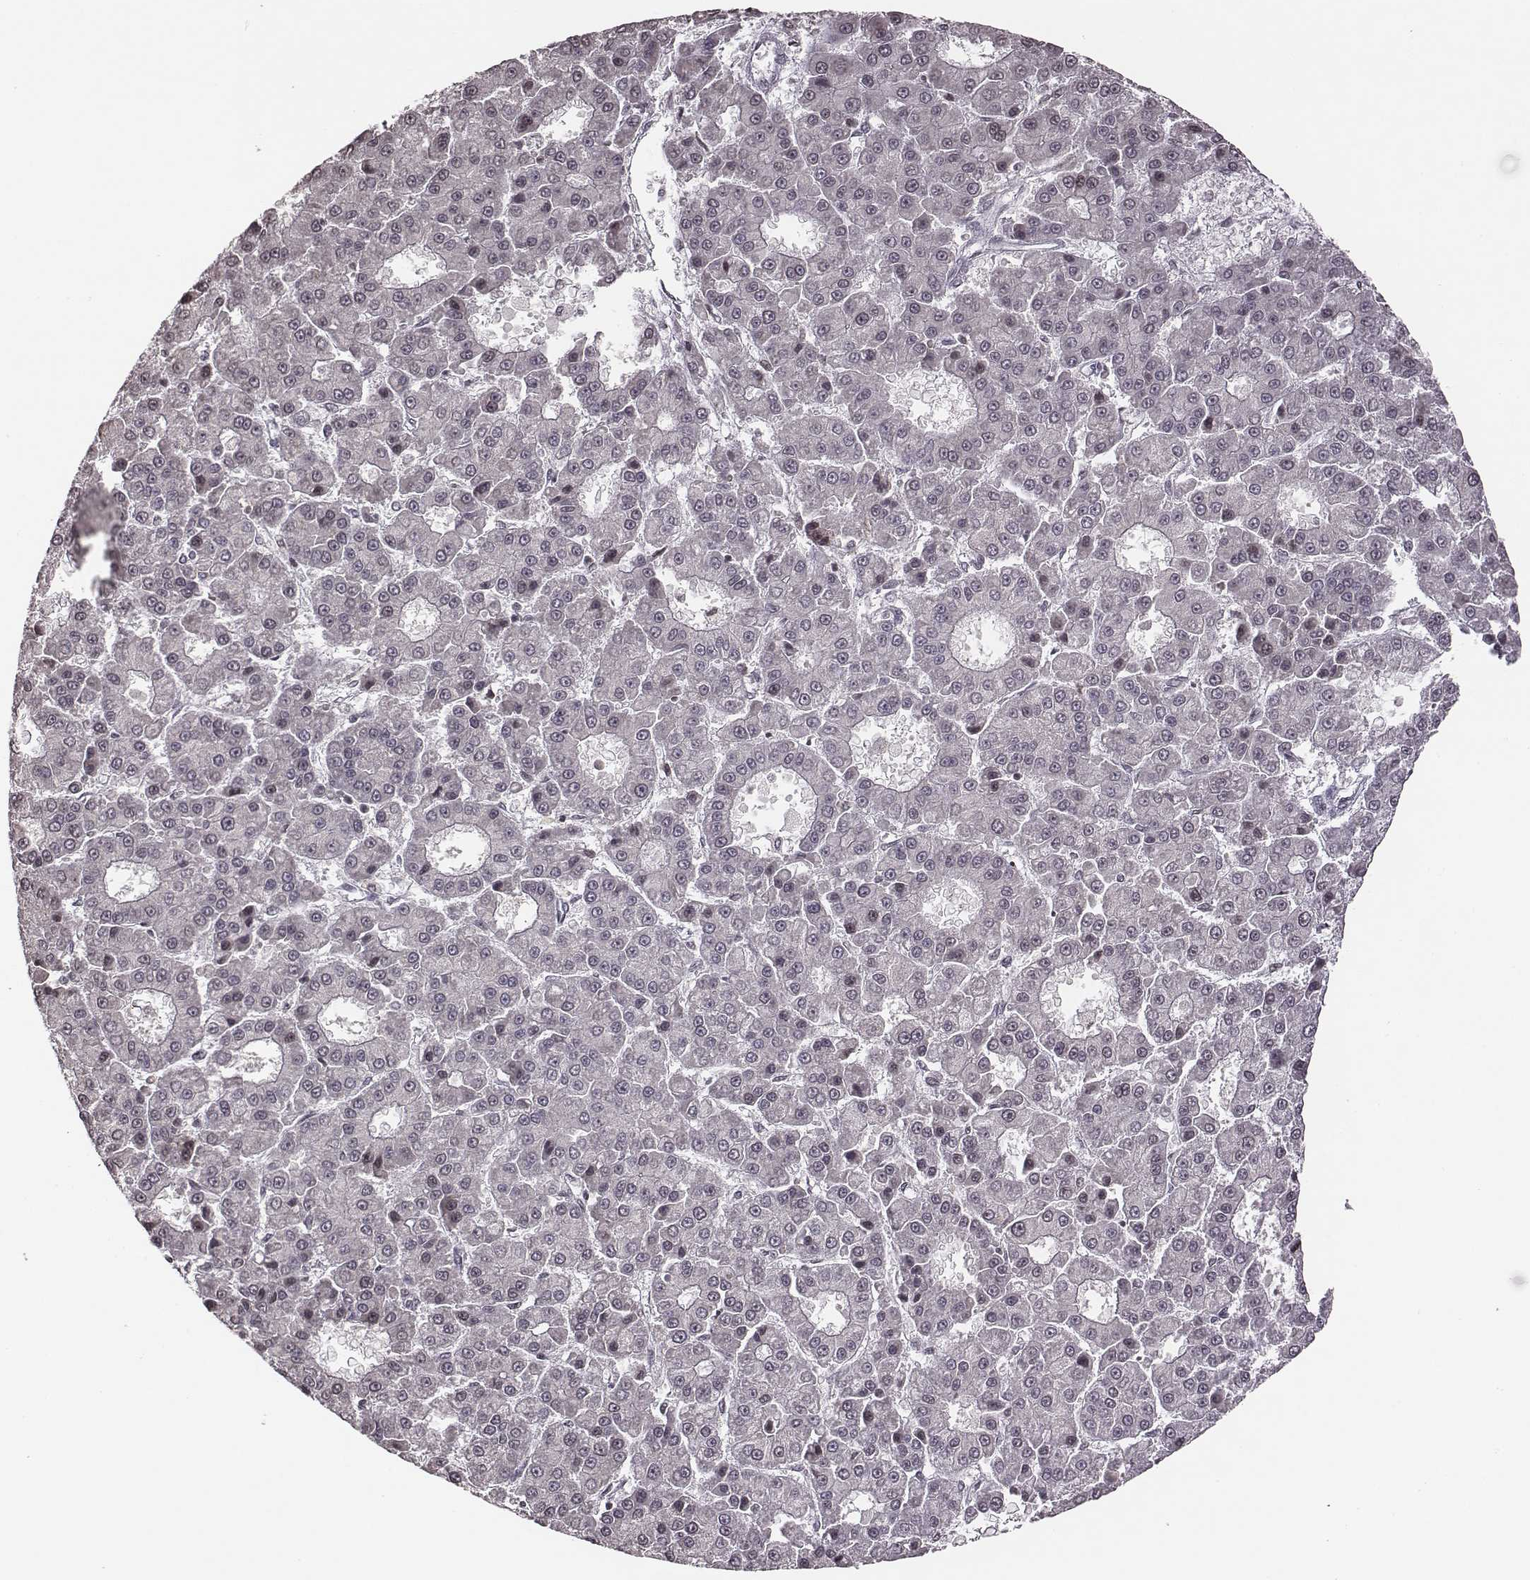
{"staining": {"intensity": "negative", "quantity": "none", "location": "none"}, "tissue": "liver cancer", "cell_type": "Tumor cells", "image_type": "cancer", "snomed": [{"axis": "morphology", "description": "Carcinoma, Hepatocellular, NOS"}, {"axis": "topography", "description": "Liver"}], "caption": "IHC histopathology image of human liver cancer stained for a protein (brown), which displays no positivity in tumor cells.", "gene": "GRM4", "patient": {"sex": "male", "age": 70}}